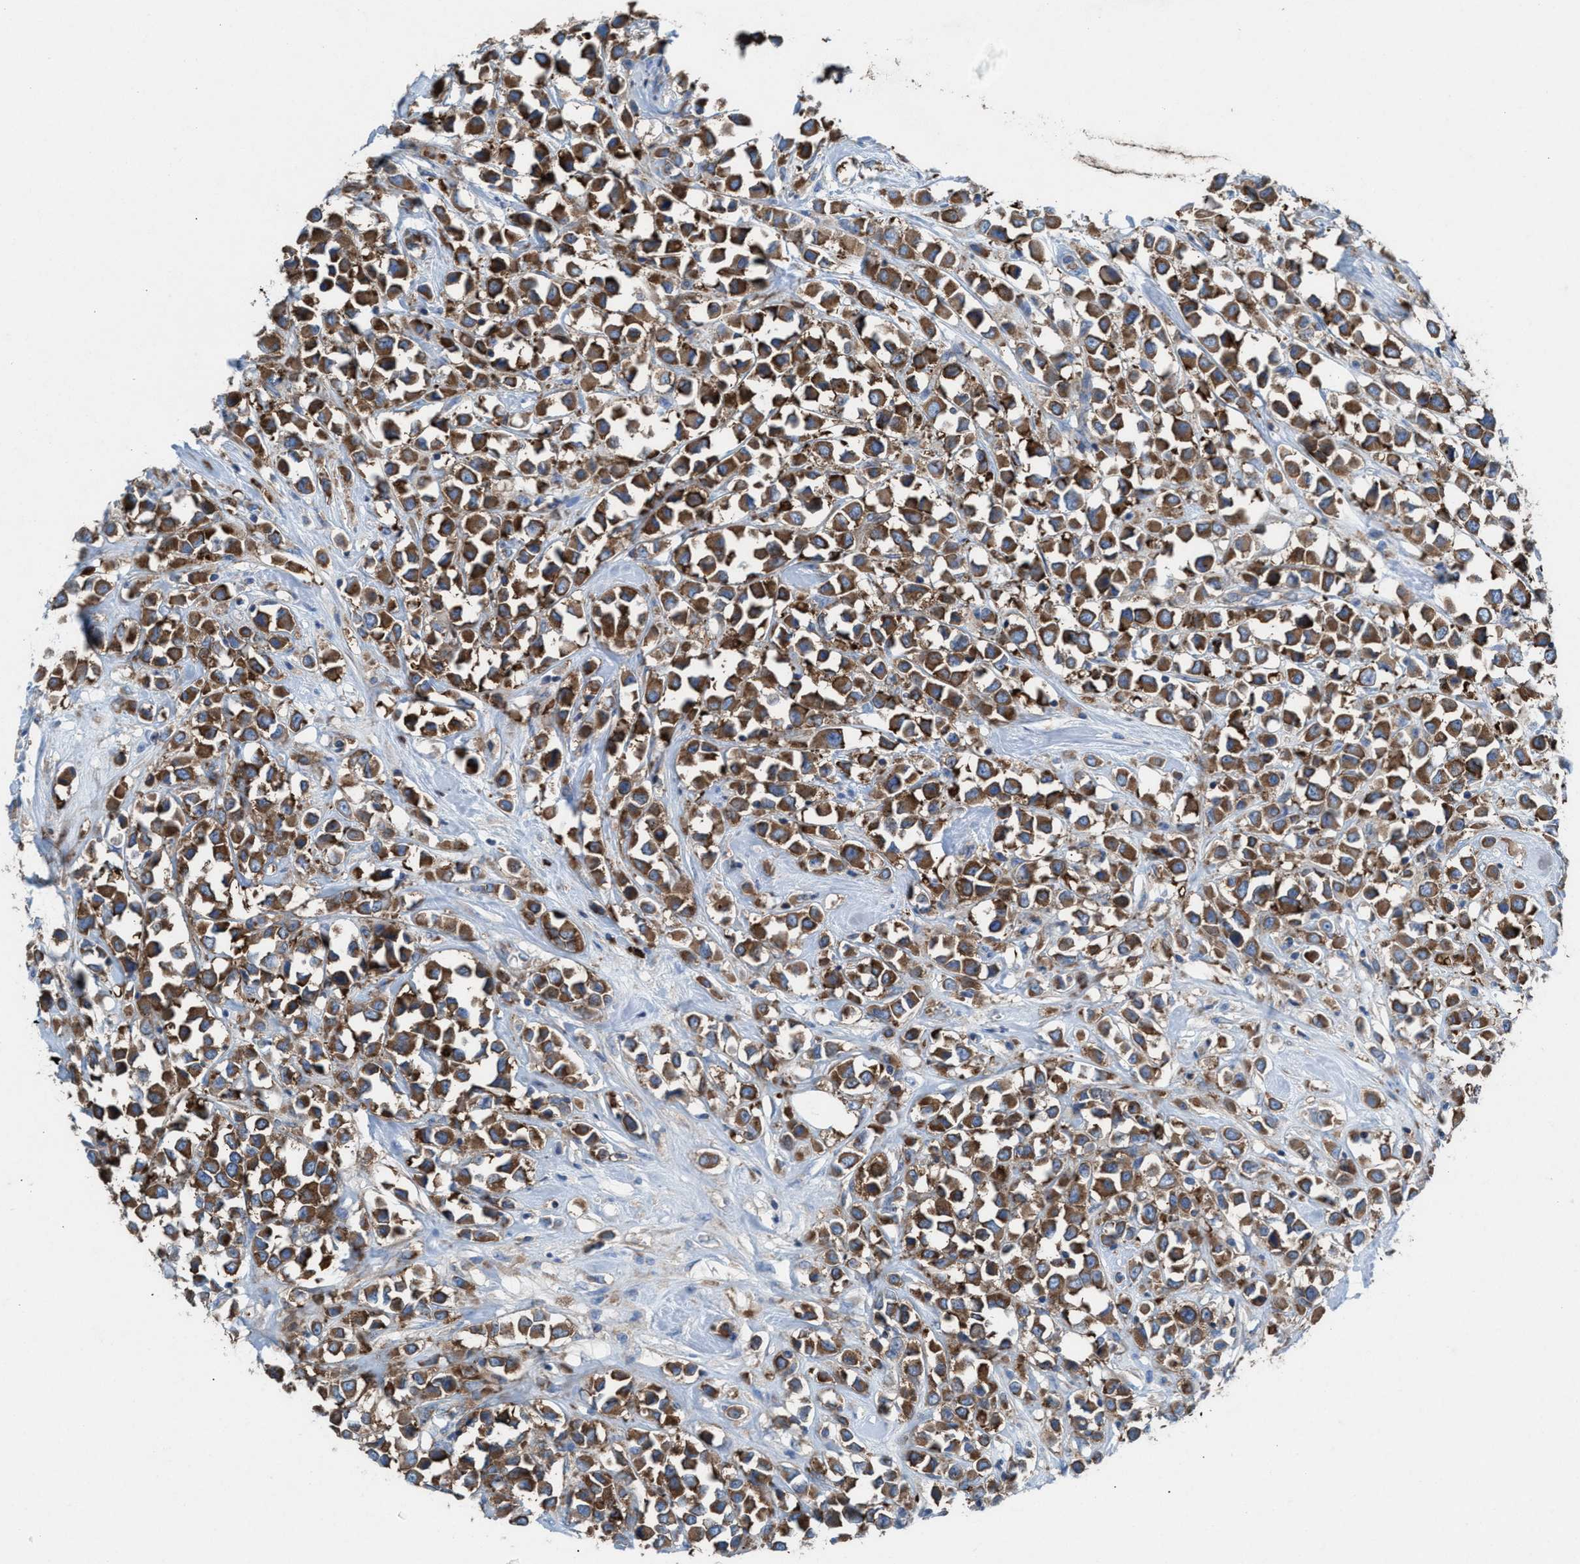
{"staining": {"intensity": "moderate", "quantity": ">75%", "location": "cytoplasmic/membranous"}, "tissue": "breast cancer", "cell_type": "Tumor cells", "image_type": "cancer", "snomed": [{"axis": "morphology", "description": "Duct carcinoma"}, {"axis": "topography", "description": "Breast"}], "caption": "Tumor cells exhibit moderate cytoplasmic/membranous expression in about >75% of cells in breast cancer.", "gene": "NYAP1", "patient": {"sex": "female", "age": 61}}